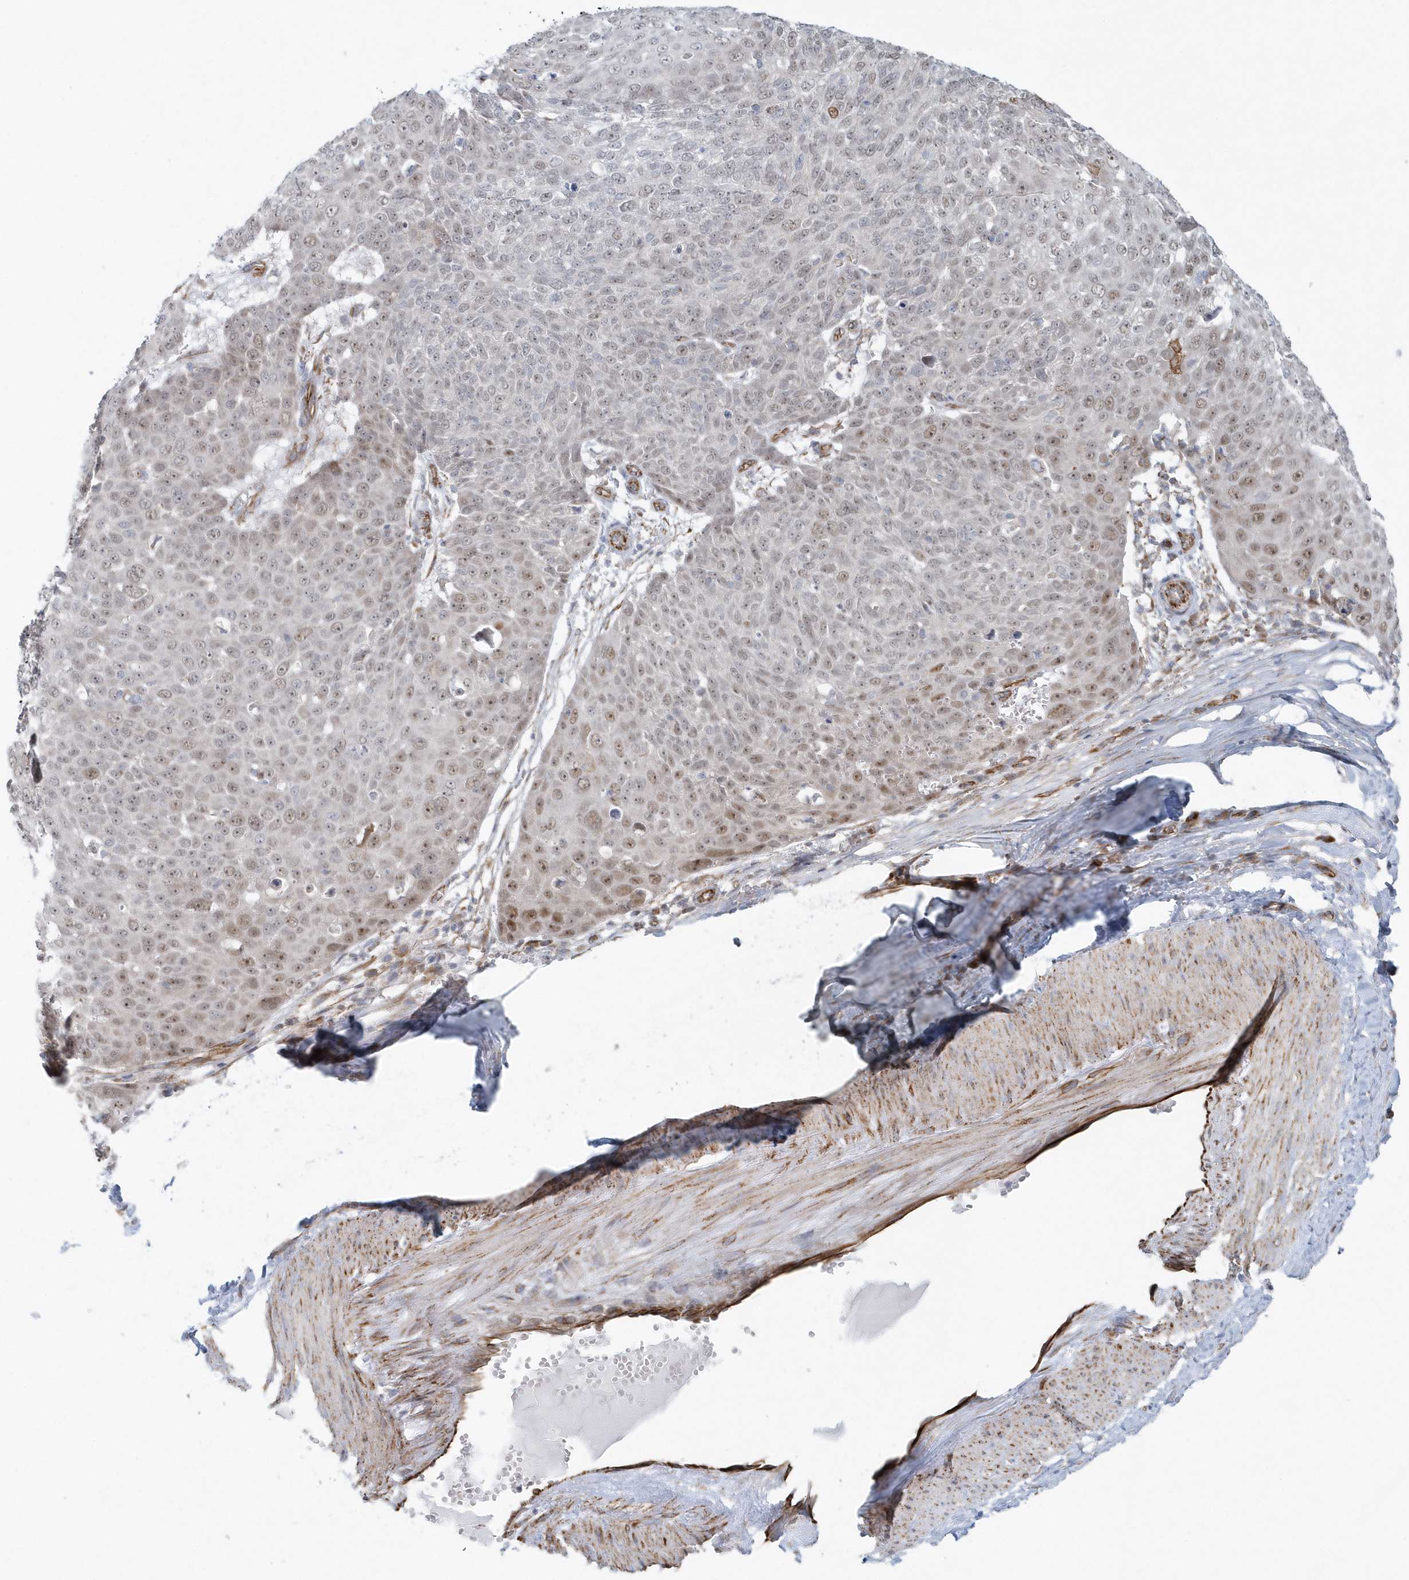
{"staining": {"intensity": "weak", "quantity": "<25%", "location": "nuclear"}, "tissue": "skin cancer", "cell_type": "Tumor cells", "image_type": "cancer", "snomed": [{"axis": "morphology", "description": "Squamous cell carcinoma, NOS"}, {"axis": "topography", "description": "Skin"}], "caption": "There is no significant expression in tumor cells of skin cancer (squamous cell carcinoma).", "gene": "GPR152", "patient": {"sex": "male", "age": 71}}